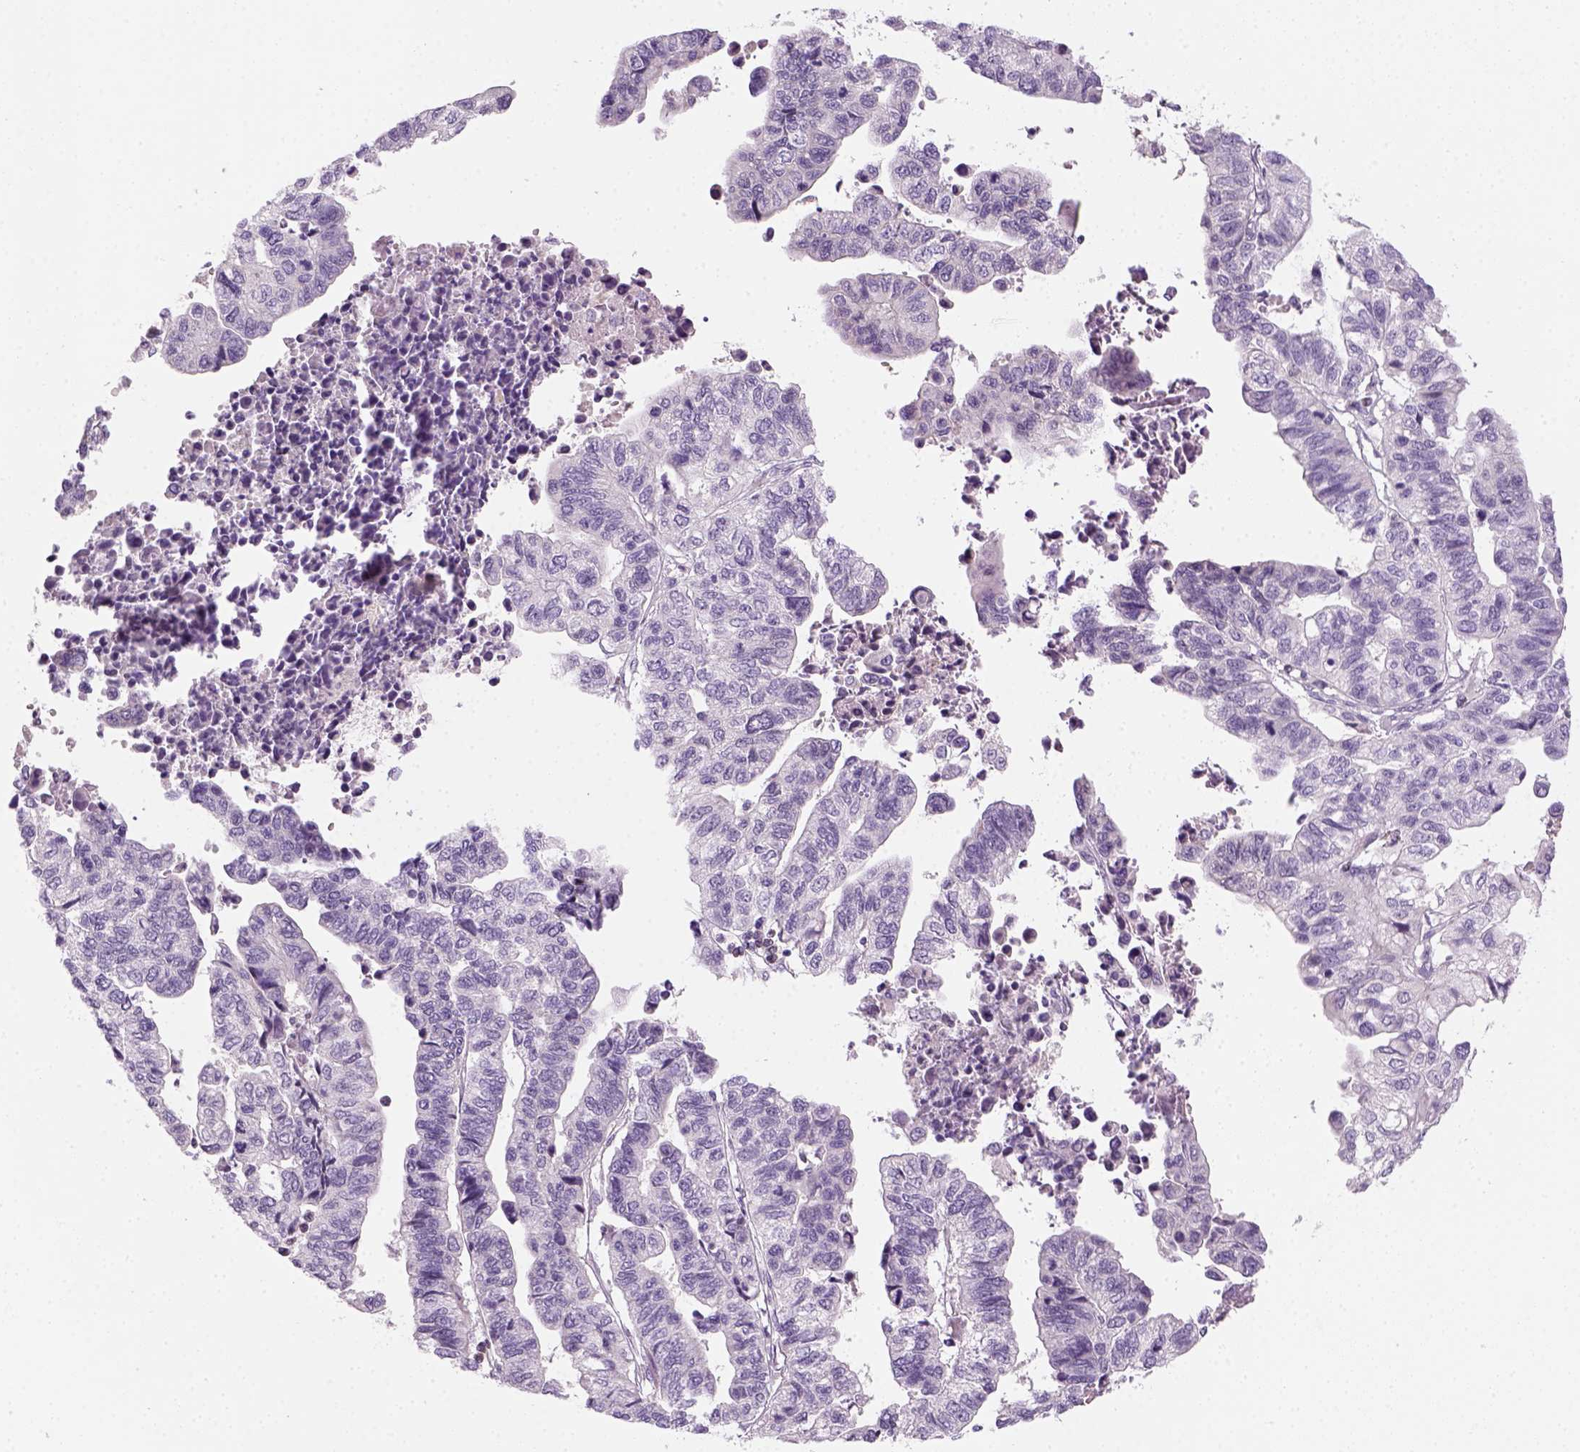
{"staining": {"intensity": "negative", "quantity": "none", "location": "none"}, "tissue": "stomach cancer", "cell_type": "Tumor cells", "image_type": "cancer", "snomed": [{"axis": "morphology", "description": "Adenocarcinoma, NOS"}, {"axis": "topography", "description": "Stomach, upper"}], "caption": "DAB (3,3'-diaminobenzidine) immunohistochemical staining of adenocarcinoma (stomach) demonstrates no significant staining in tumor cells.", "gene": "GFI1B", "patient": {"sex": "female", "age": 67}}